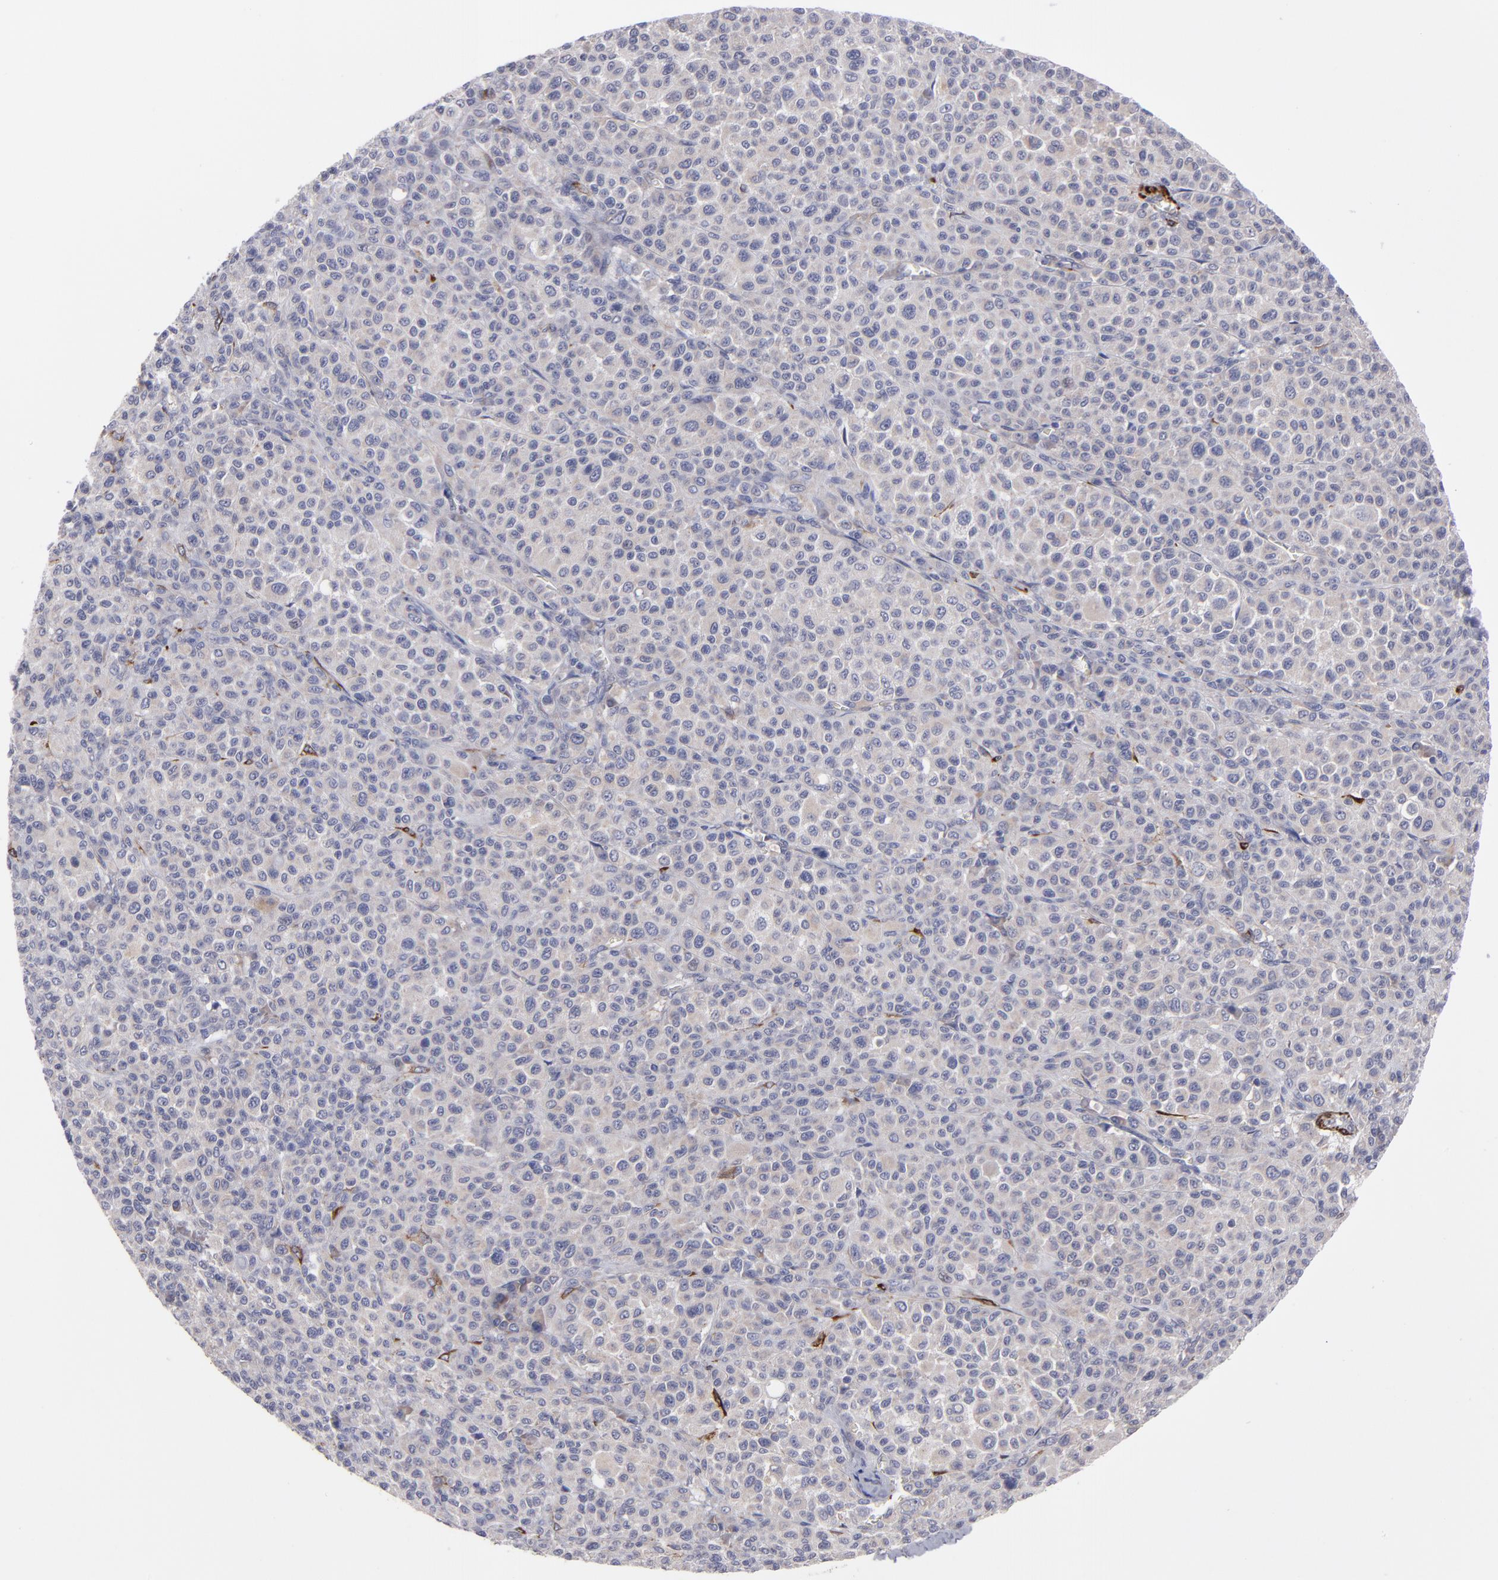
{"staining": {"intensity": "weak", "quantity": ">75%", "location": "cytoplasmic/membranous"}, "tissue": "melanoma", "cell_type": "Tumor cells", "image_type": "cancer", "snomed": [{"axis": "morphology", "description": "Malignant melanoma, Metastatic site"}, {"axis": "topography", "description": "Skin"}], "caption": "High-power microscopy captured an immunohistochemistry micrograph of melanoma, revealing weak cytoplasmic/membranous staining in approximately >75% of tumor cells.", "gene": "SLMAP", "patient": {"sex": "female", "age": 74}}